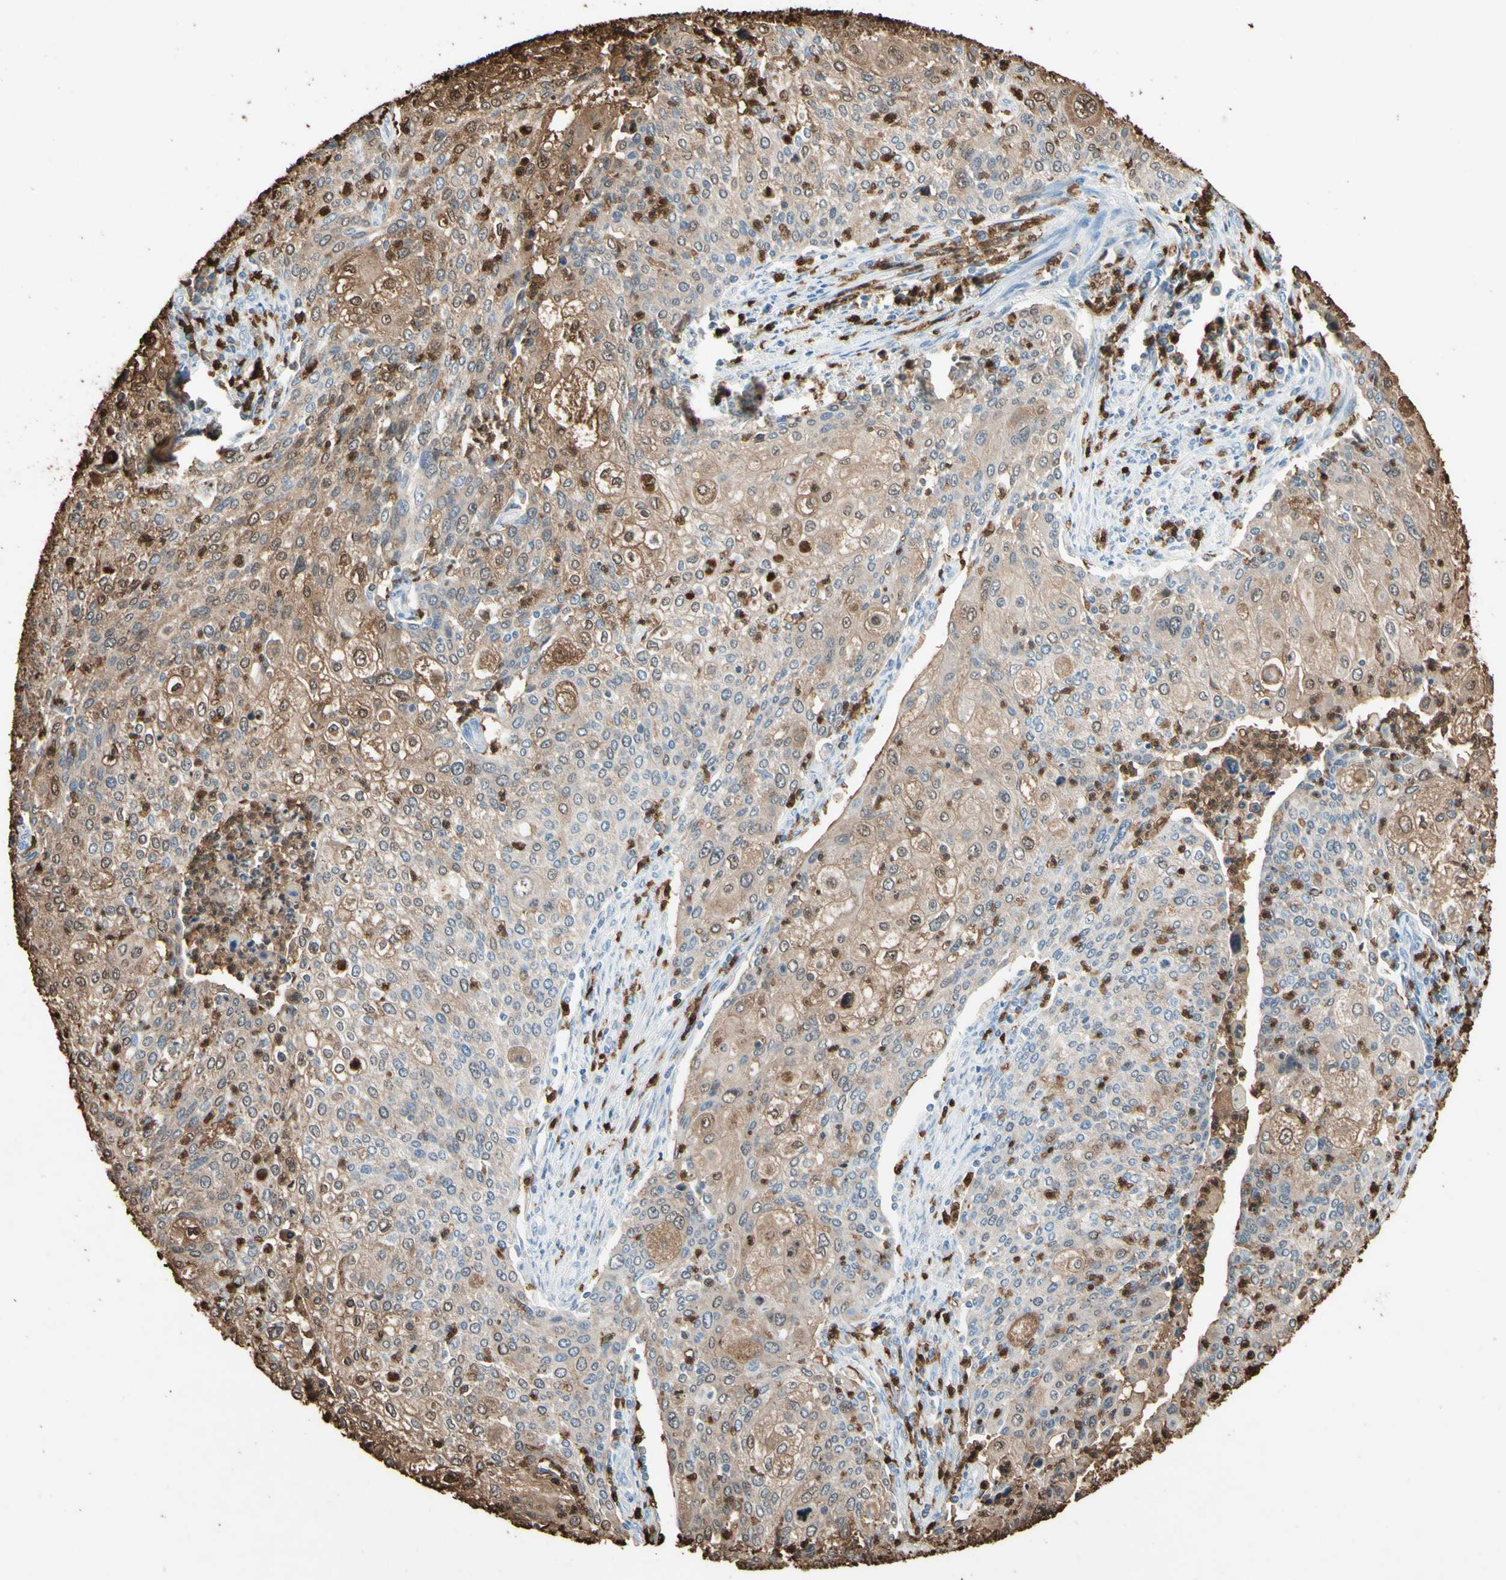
{"staining": {"intensity": "moderate", "quantity": ">75%", "location": "cytoplasmic/membranous,nuclear"}, "tissue": "cervical cancer", "cell_type": "Tumor cells", "image_type": "cancer", "snomed": [{"axis": "morphology", "description": "Squamous cell carcinoma, NOS"}, {"axis": "topography", "description": "Cervix"}], "caption": "This is a photomicrograph of immunohistochemistry staining of cervical squamous cell carcinoma, which shows moderate expression in the cytoplasmic/membranous and nuclear of tumor cells.", "gene": "NFKBIZ", "patient": {"sex": "female", "age": 40}}